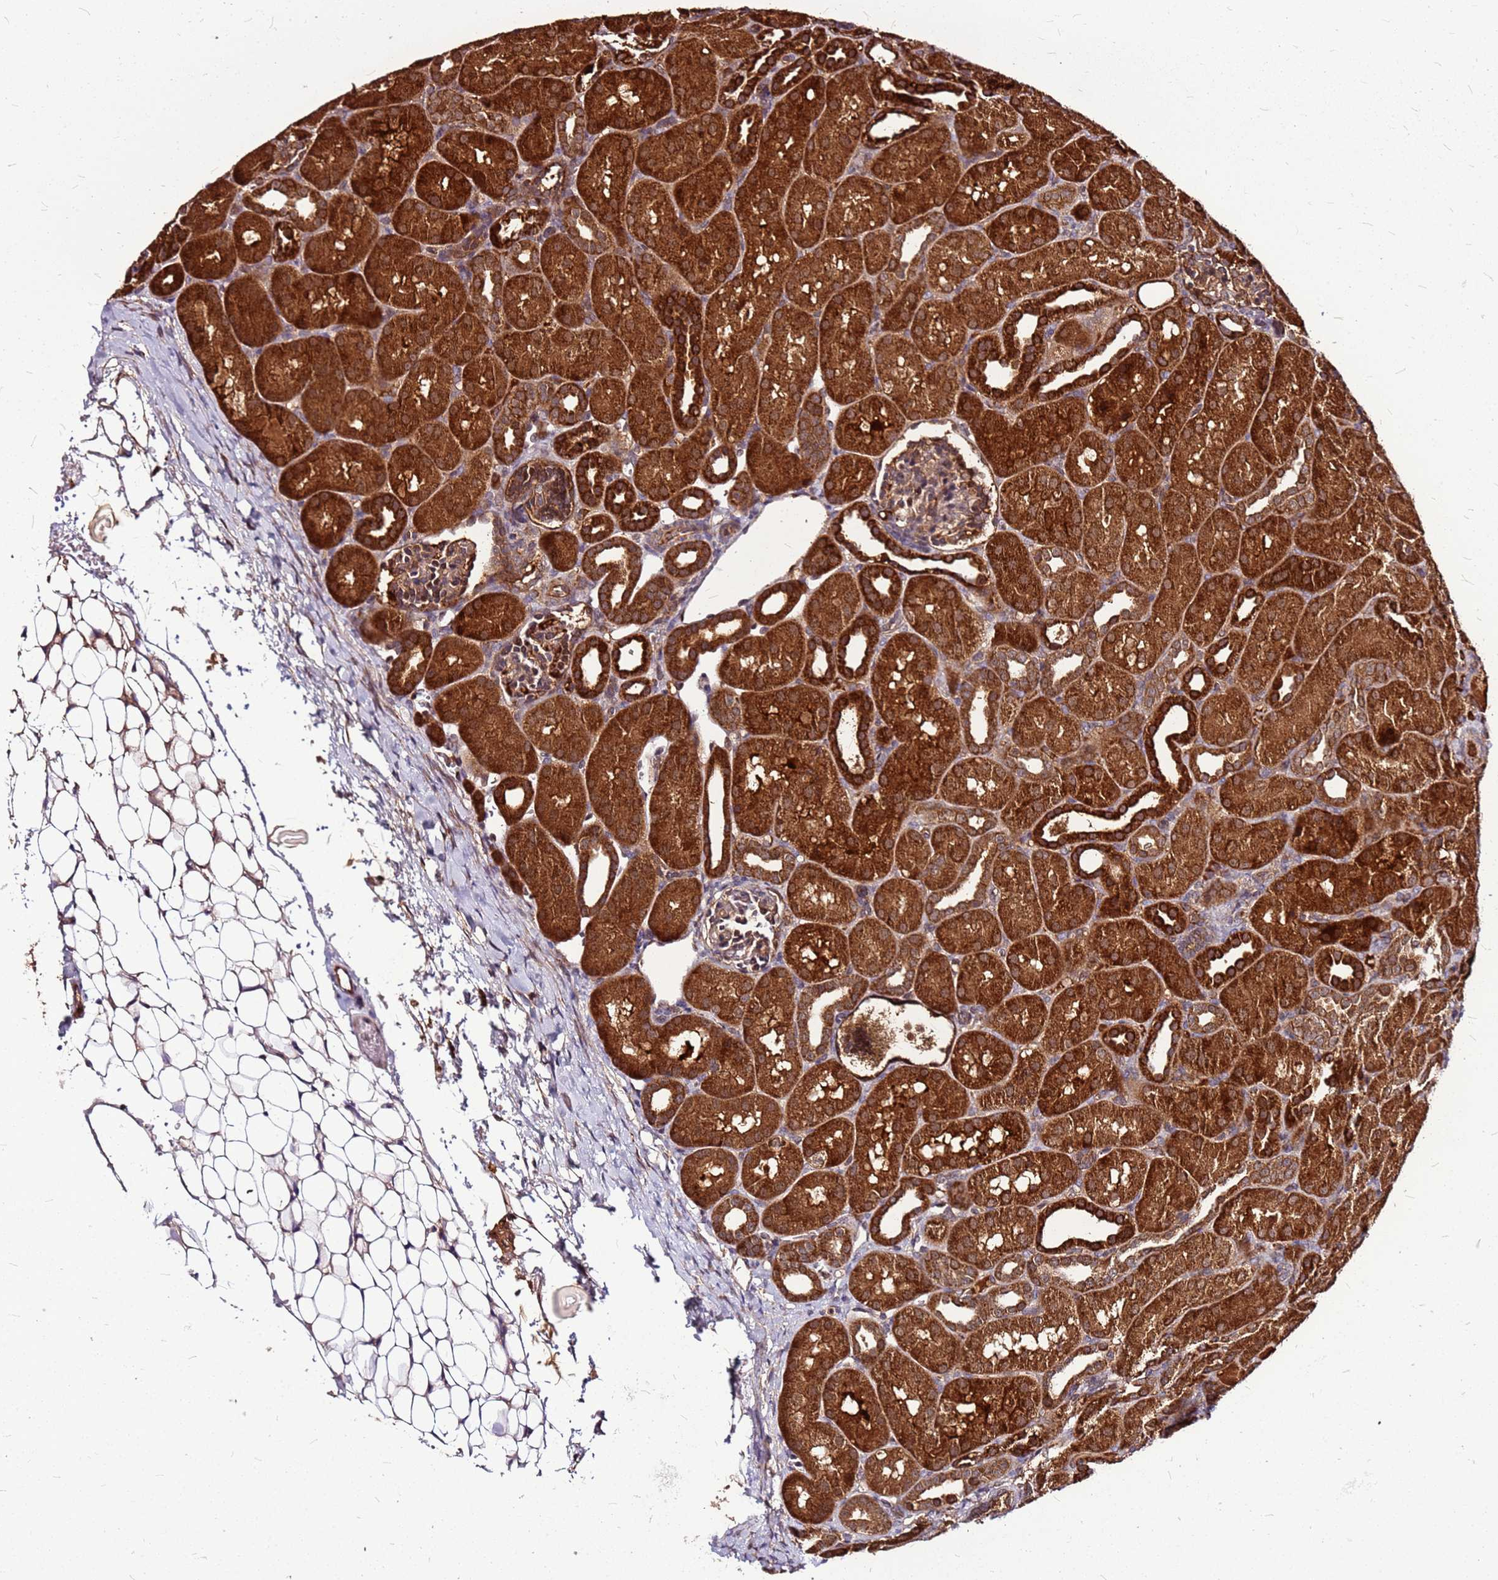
{"staining": {"intensity": "moderate", "quantity": "25%-75%", "location": "cytoplasmic/membranous"}, "tissue": "kidney", "cell_type": "Cells in glomeruli", "image_type": "normal", "snomed": [{"axis": "morphology", "description": "Normal tissue, NOS"}, {"axis": "topography", "description": "Kidney"}], "caption": "Immunohistochemical staining of benign human kidney demonstrates moderate cytoplasmic/membranous protein staining in approximately 25%-75% of cells in glomeruli.", "gene": "LYPLAL1", "patient": {"sex": "male", "age": 1}}